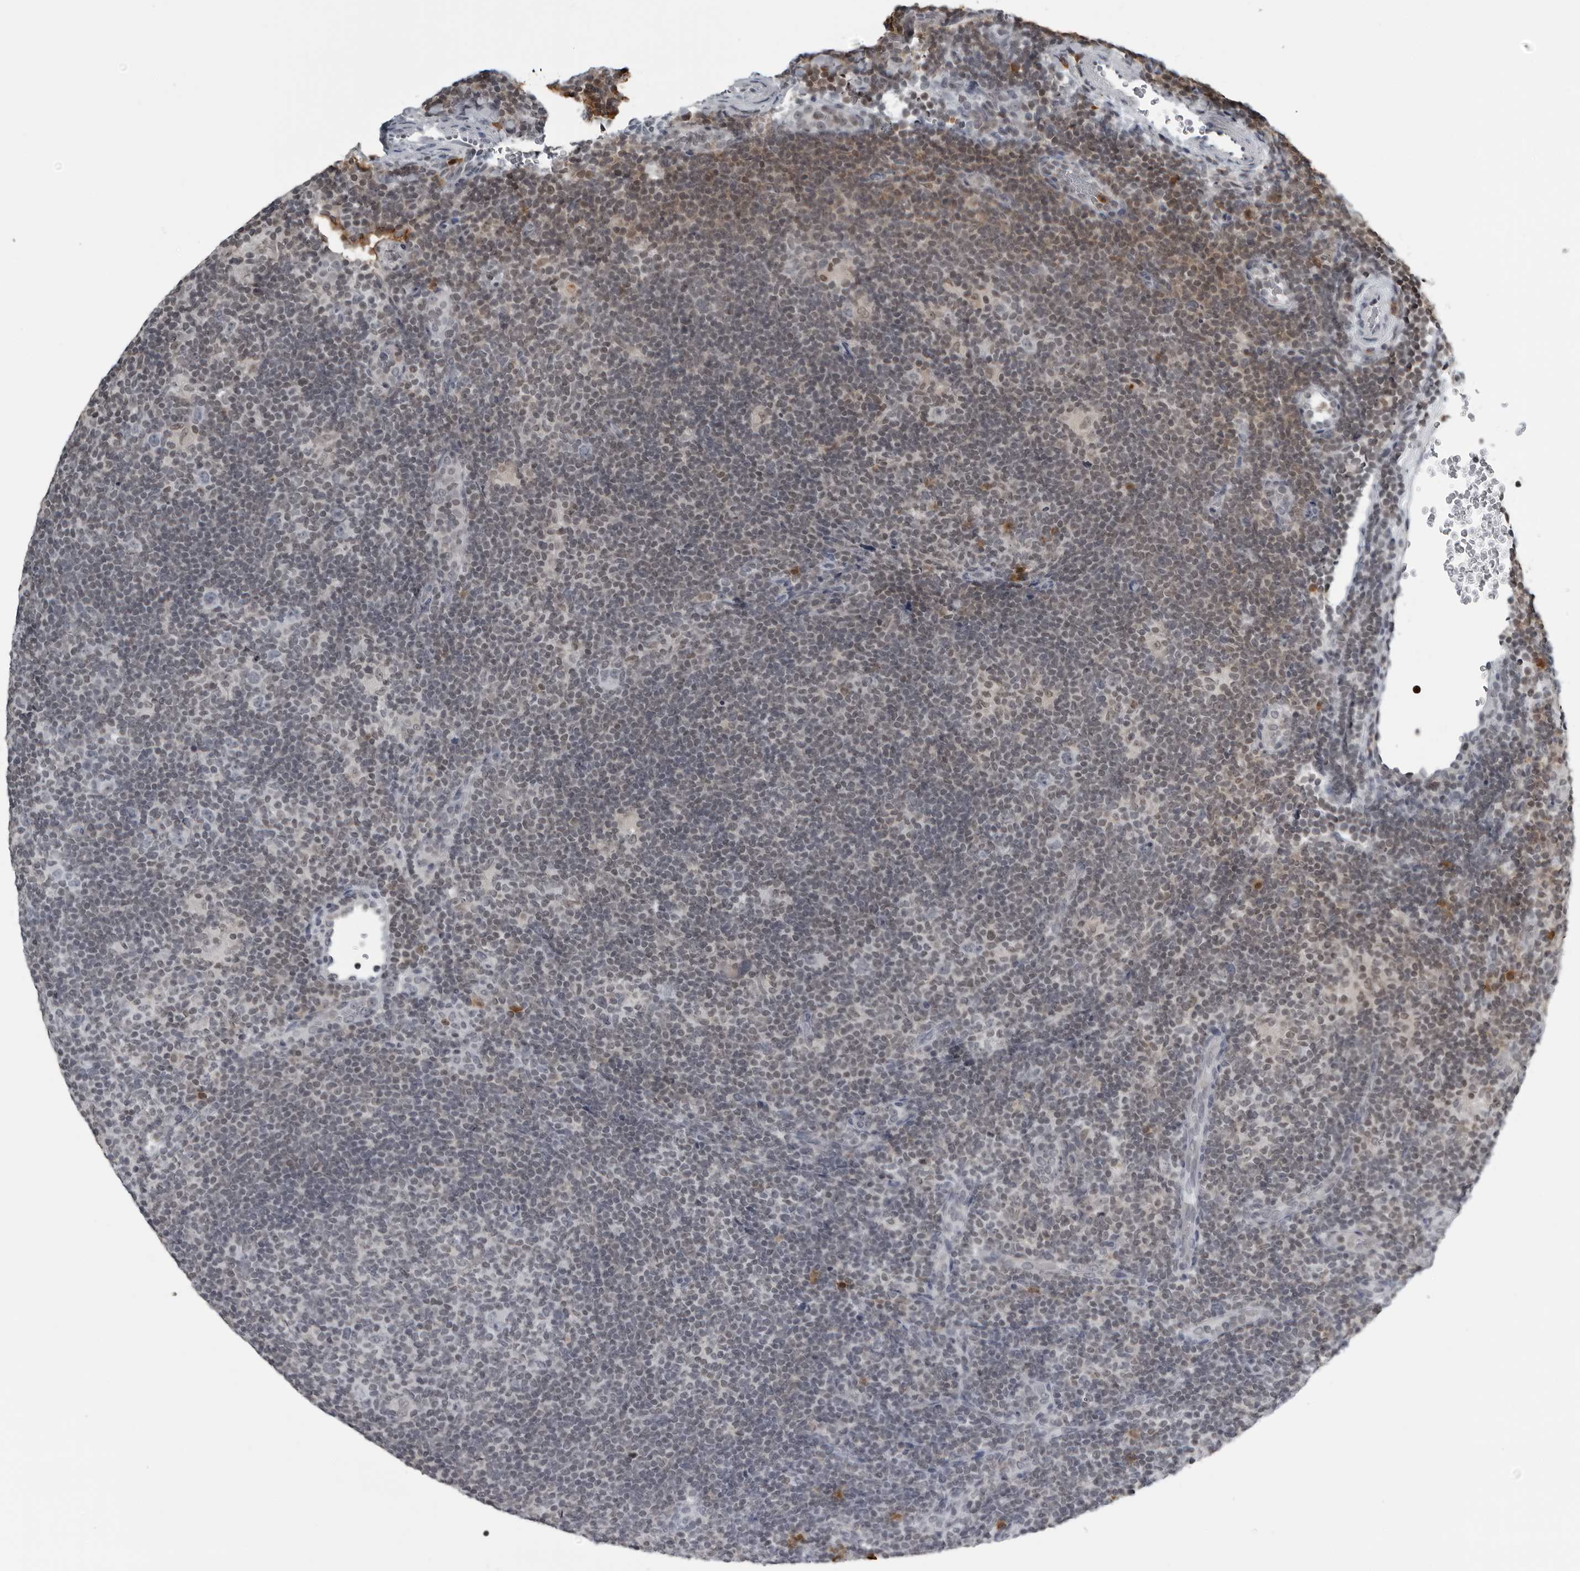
{"staining": {"intensity": "negative", "quantity": "none", "location": "none"}, "tissue": "lymphoma", "cell_type": "Tumor cells", "image_type": "cancer", "snomed": [{"axis": "morphology", "description": "Hodgkin's disease, NOS"}, {"axis": "topography", "description": "Lymph node"}], "caption": "DAB immunohistochemical staining of Hodgkin's disease displays no significant staining in tumor cells.", "gene": "RTCA", "patient": {"sex": "female", "age": 57}}